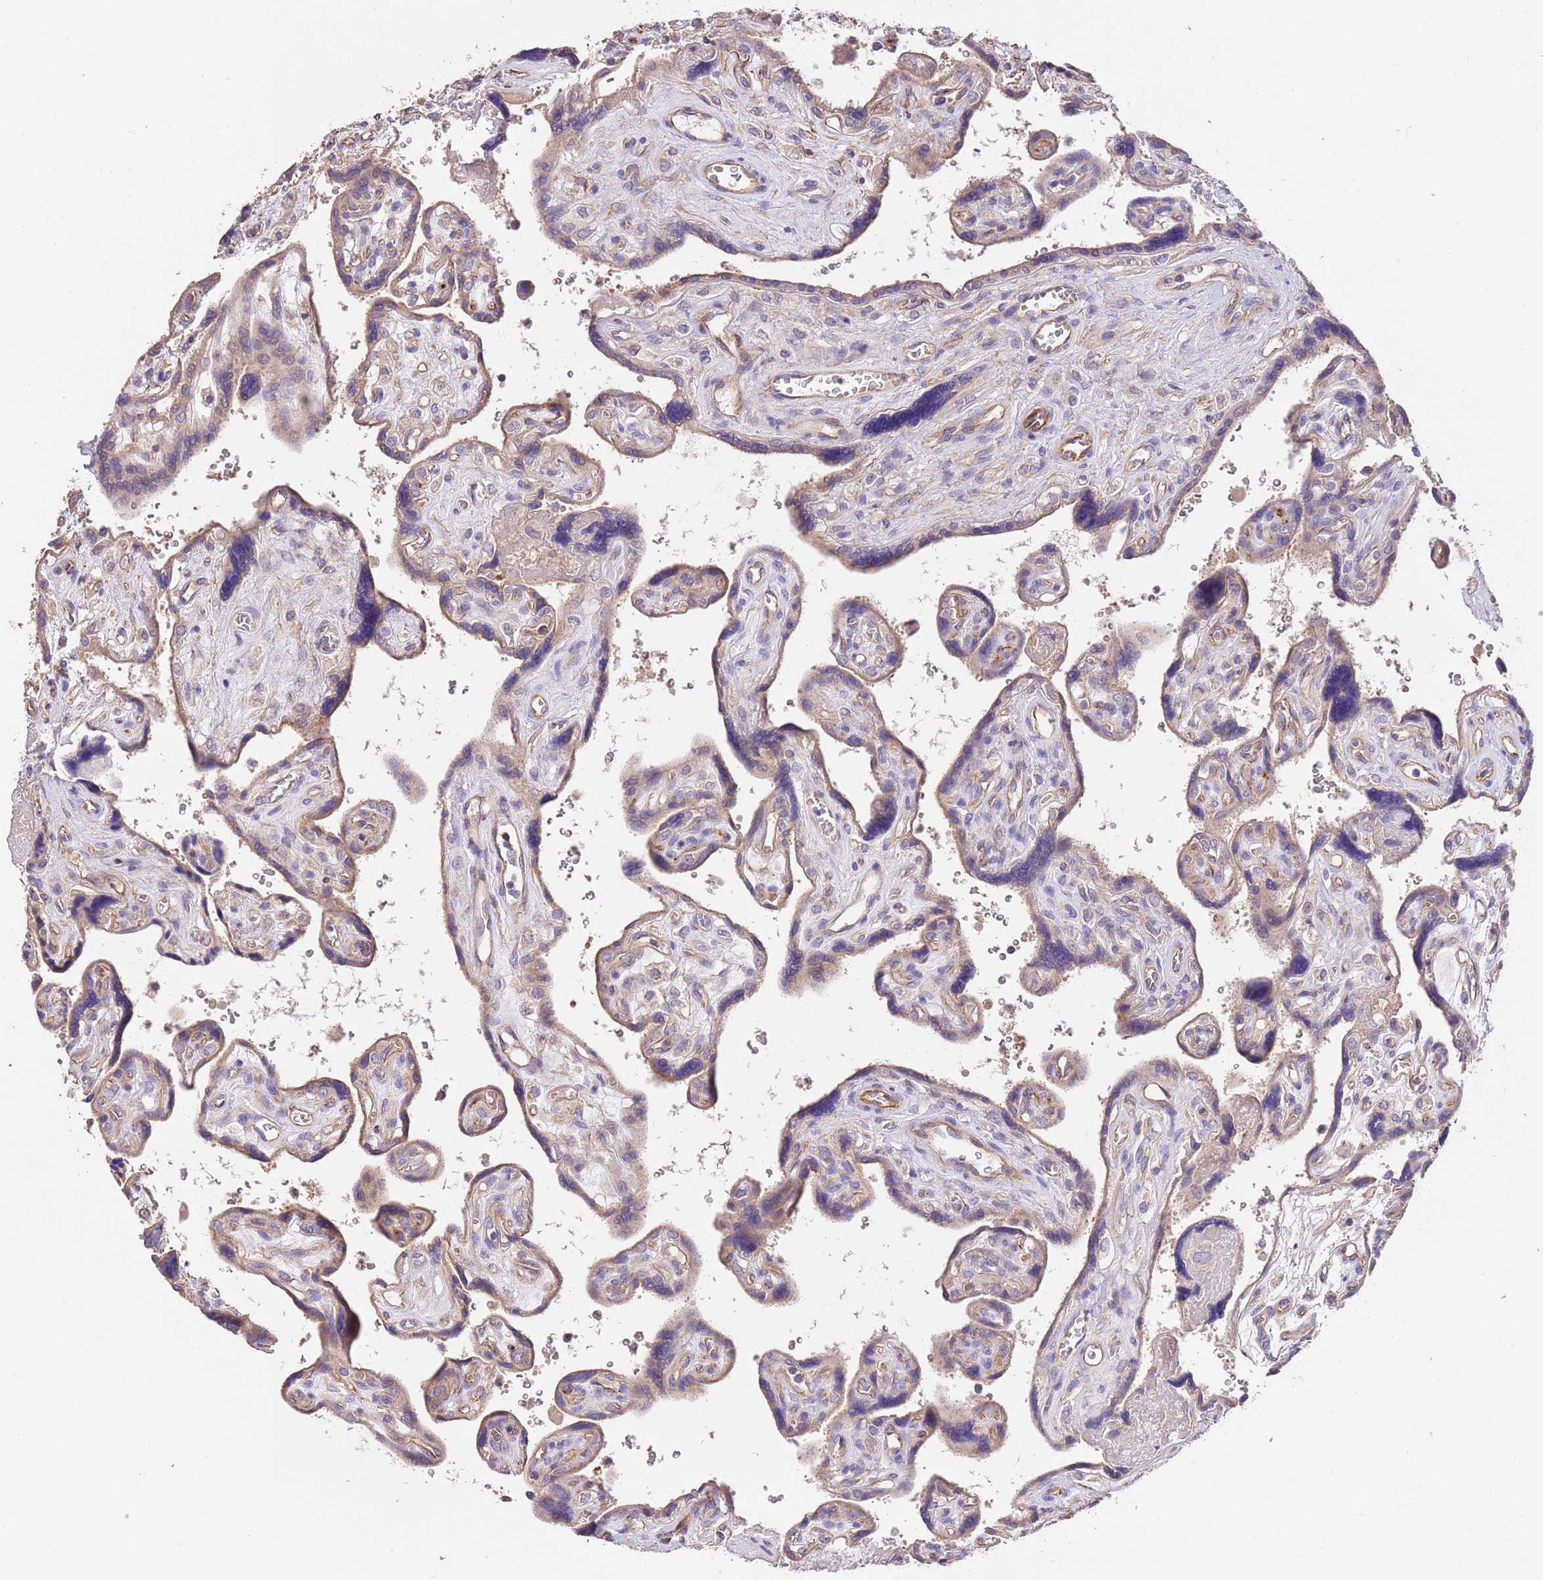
{"staining": {"intensity": "weak", "quantity": ">75%", "location": "cytoplasmic/membranous"}, "tissue": "placenta", "cell_type": "Trophoblastic cells", "image_type": "normal", "snomed": [{"axis": "morphology", "description": "Normal tissue, NOS"}, {"axis": "topography", "description": "Placenta"}], "caption": "A brown stain highlights weak cytoplasmic/membranous staining of a protein in trophoblastic cells of normal placenta. Nuclei are stained in blue.", "gene": "FAM89B", "patient": {"sex": "female", "age": 39}}